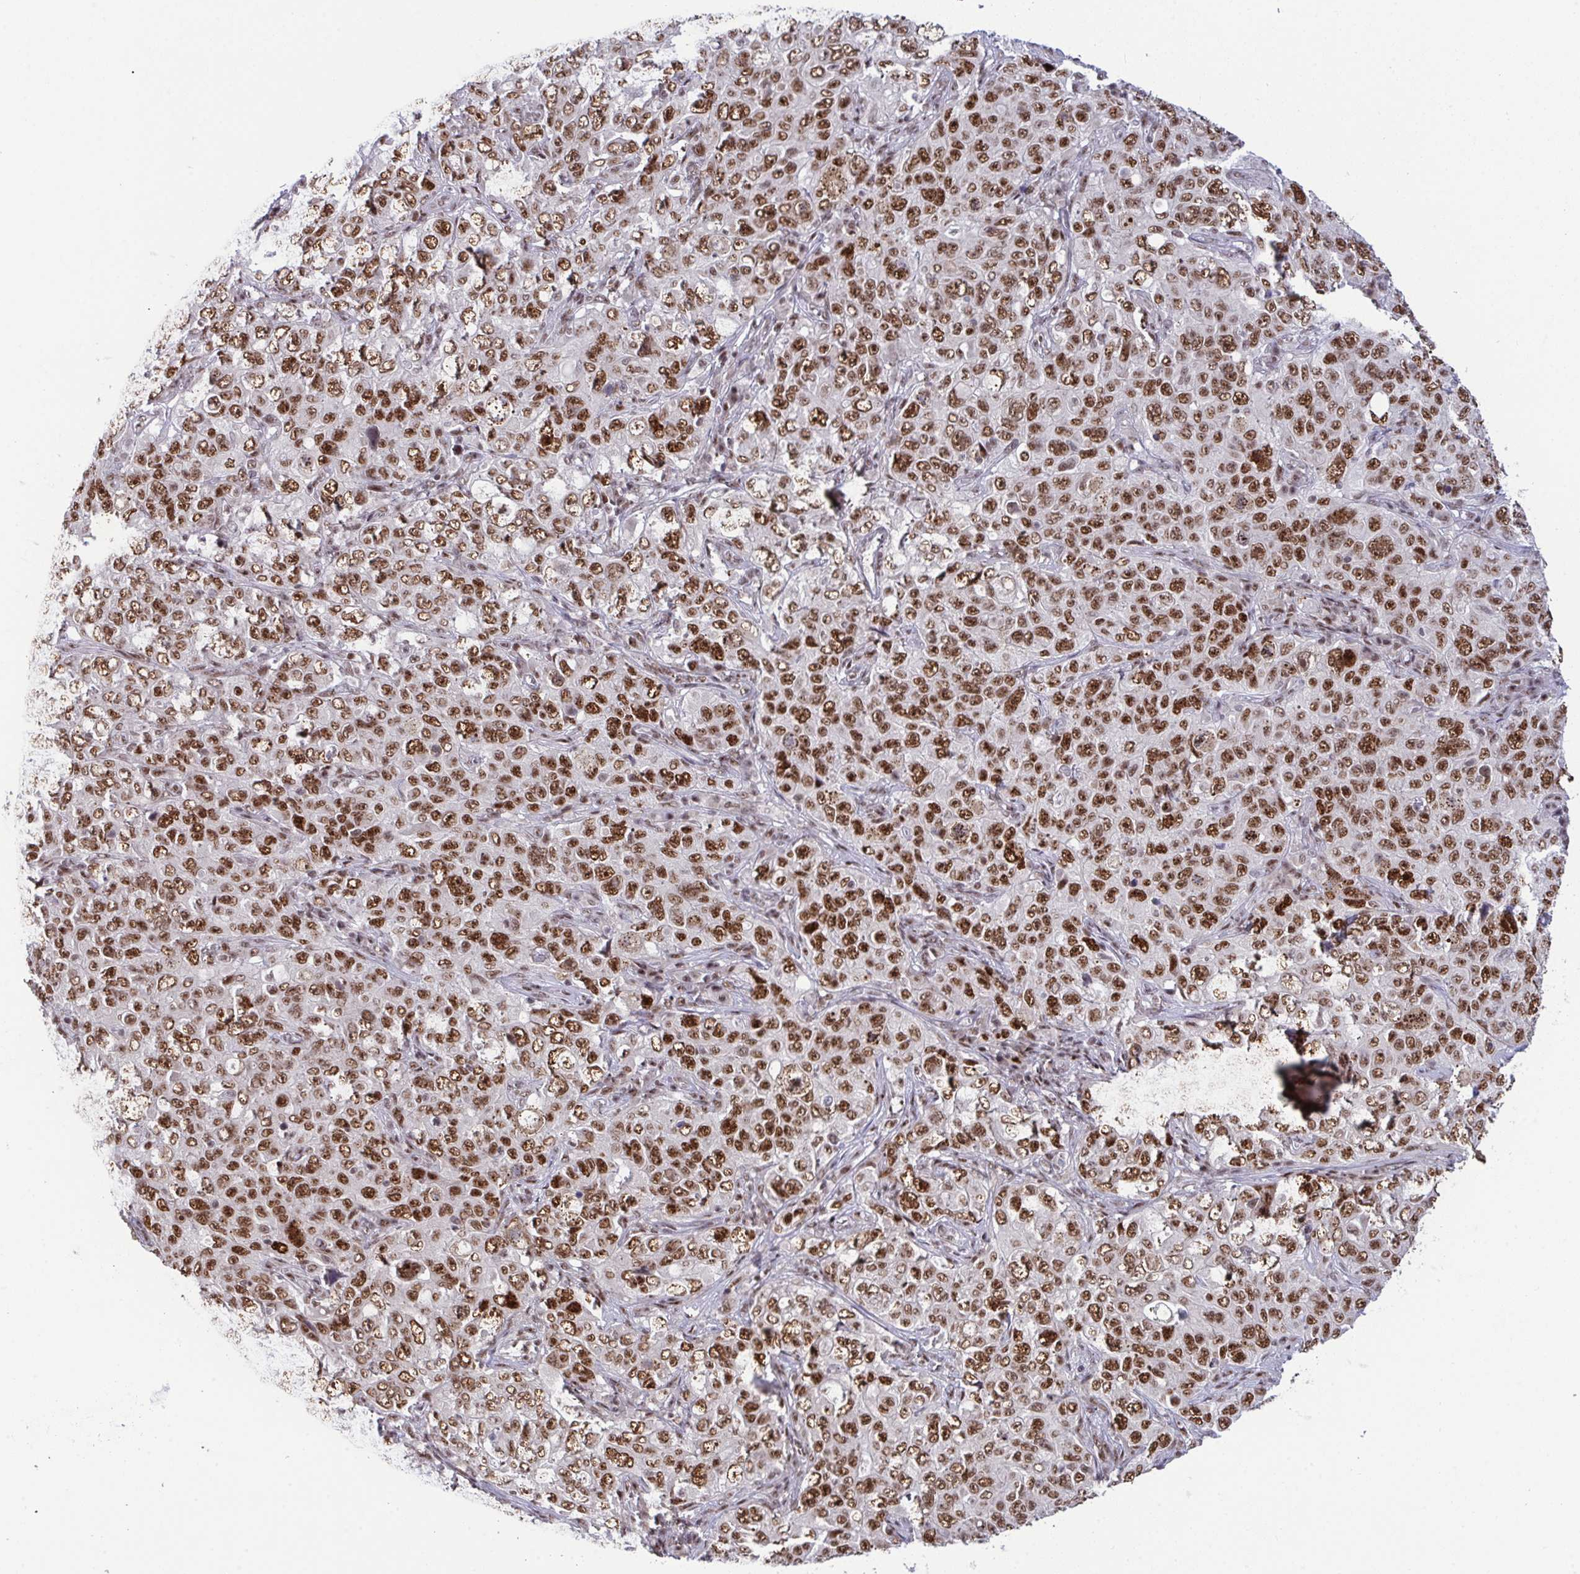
{"staining": {"intensity": "moderate", "quantity": ">75%", "location": "nuclear"}, "tissue": "pancreatic cancer", "cell_type": "Tumor cells", "image_type": "cancer", "snomed": [{"axis": "morphology", "description": "Adenocarcinoma, NOS"}, {"axis": "topography", "description": "Pancreas"}], "caption": "Tumor cells display medium levels of moderate nuclear expression in about >75% of cells in human pancreatic cancer (adenocarcinoma).", "gene": "WBP11", "patient": {"sex": "male", "age": 68}}